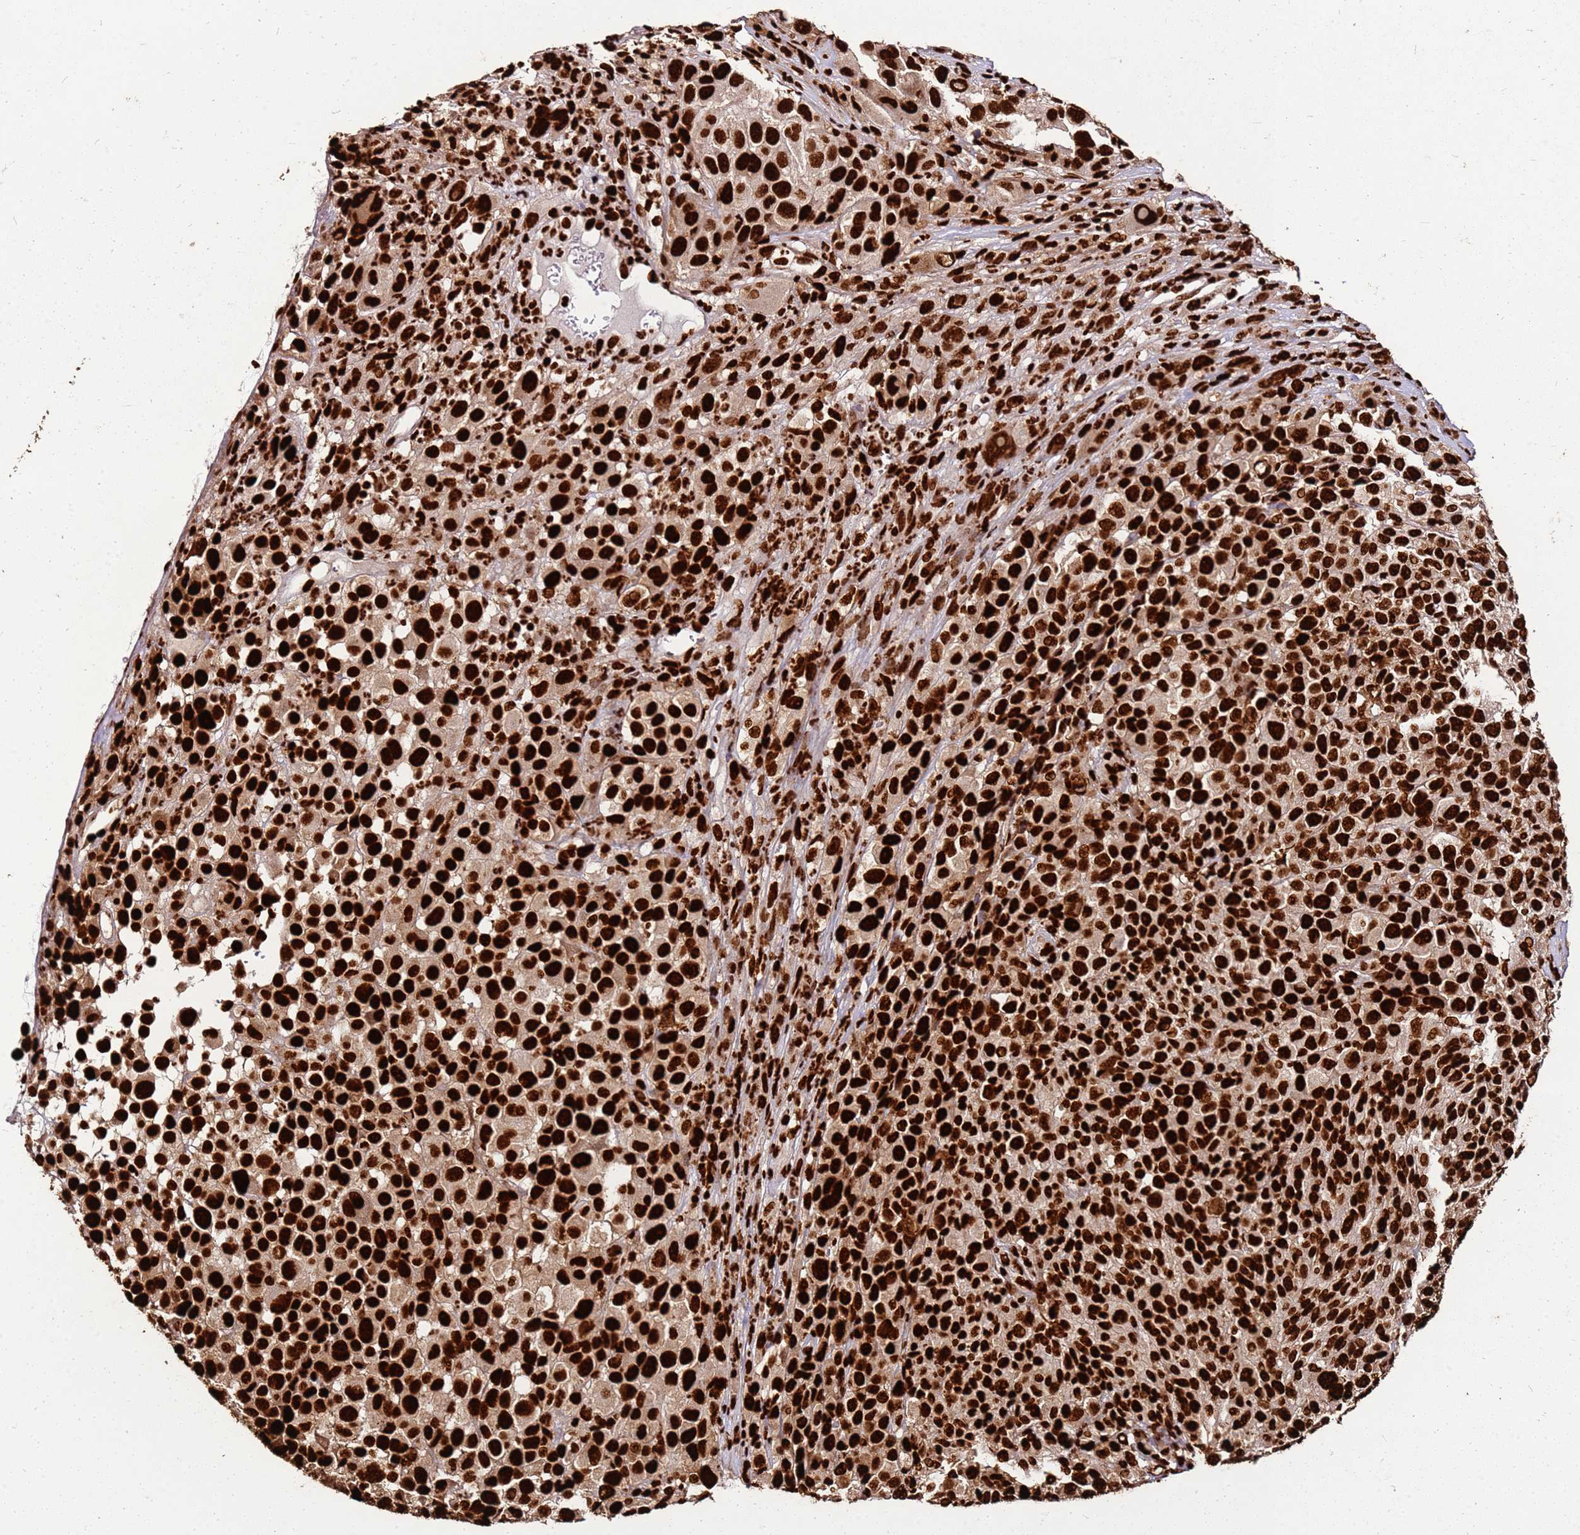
{"staining": {"intensity": "strong", "quantity": ">75%", "location": "nuclear"}, "tissue": "melanoma", "cell_type": "Tumor cells", "image_type": "cancer", "snomed": [{"axis": "morphology", "description": "Malignant melanoma, NOS"}, {"axis": "topography", "description": "Skin of trunk"}], "caption": "Immunohistochemistry (DAB) staining of malignant melanoma displays strong nuclear protein positivity in approximately >75% of tumor cells.", "gene": "HNRNPAB", "patient": {"sex": "male", "age": 71}}